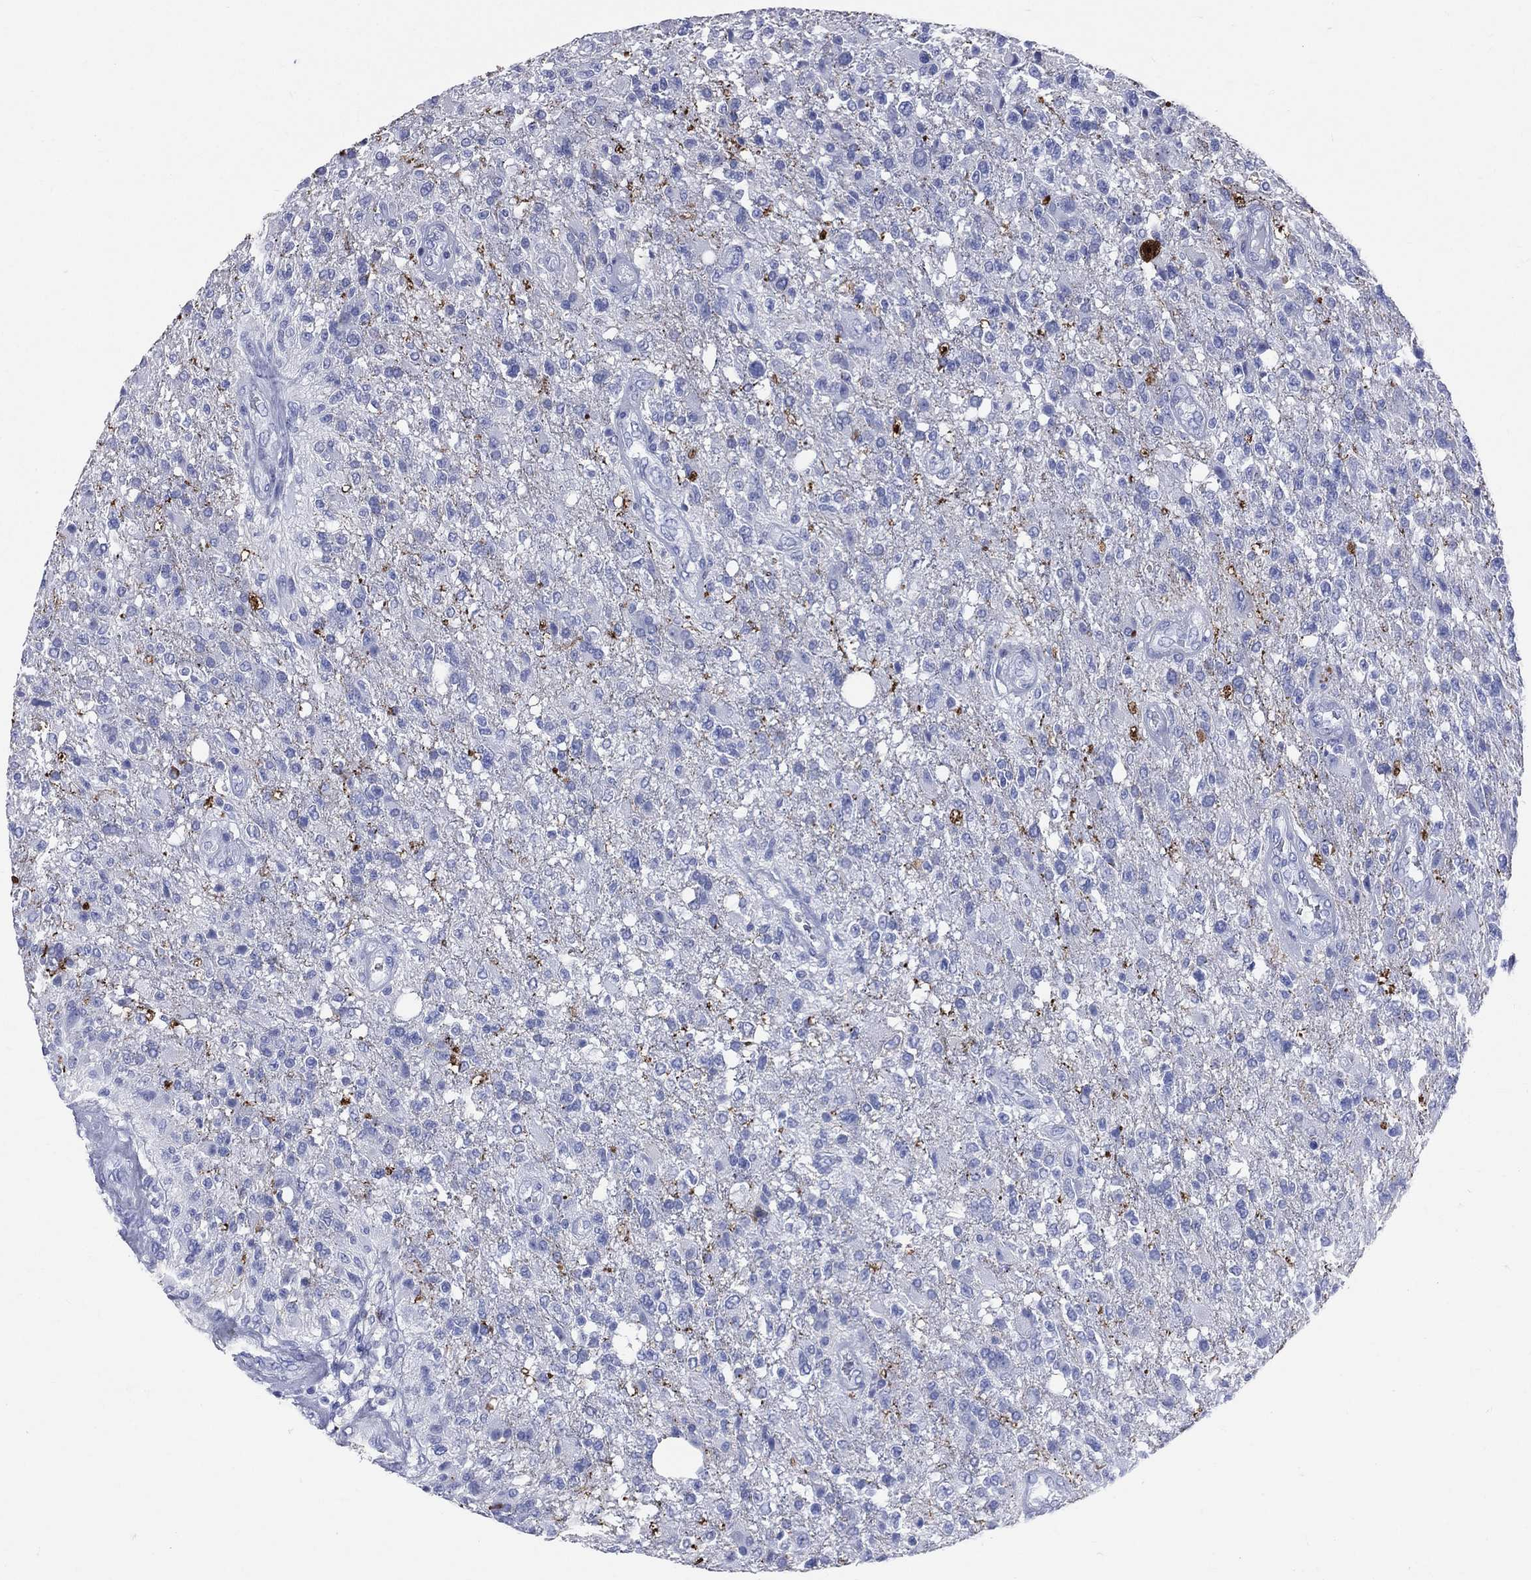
{"staining": {"intensity": "negative", "quantity": "none", "location": "none"}, "tissue": "glioma", "cell_type": "Tumor cells", "image_type": "cancer", "snomed": [{"axis": "morphology", "description": "Glioma, malignant, High grade"}, {"axis": "topography", "description": "Brain"}], "caption": "Tumor cells show no significant staining in glioma.", "gene": "SYP", "patient": {"sex": "male", "age": 56}}